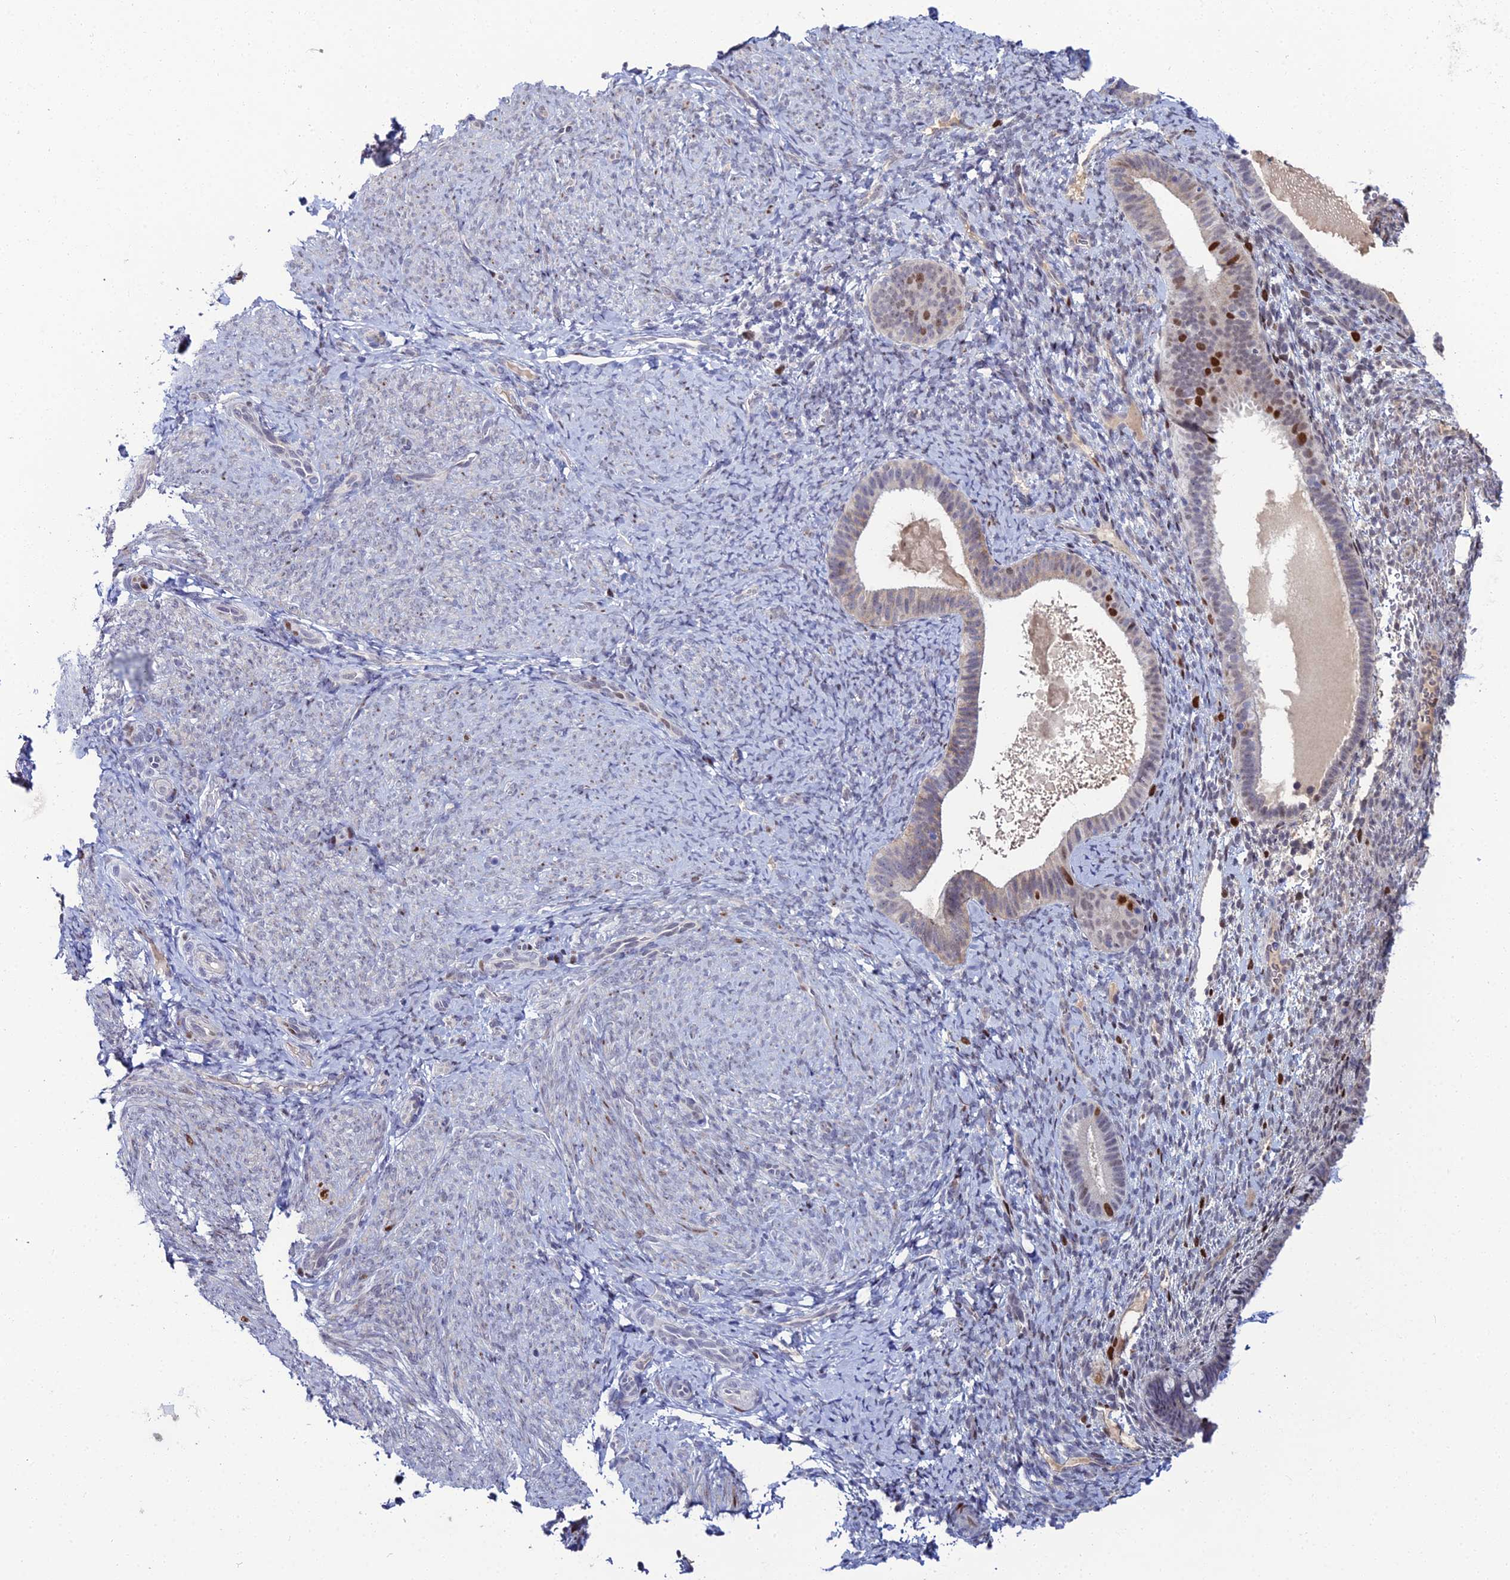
{"staining": {"intensity": "moderate", "quantity": "<25%", "location": "nuclear"}, "tissue": "endometrium", "cell_type": "Cells in endometrial stroma", "image_type": "normal", "snomed": [{"axis": "morphology", "description": "Normal tissue, NOS"}, {"axis": "topography", "description": "Endometrium"}], "caption": "Benign endometrium reveals moderate nuclear expression in about <25% of cells in endometrial stroma.", "gene": "TAF9B", "patient": {"sex": "female", "age": 65}}